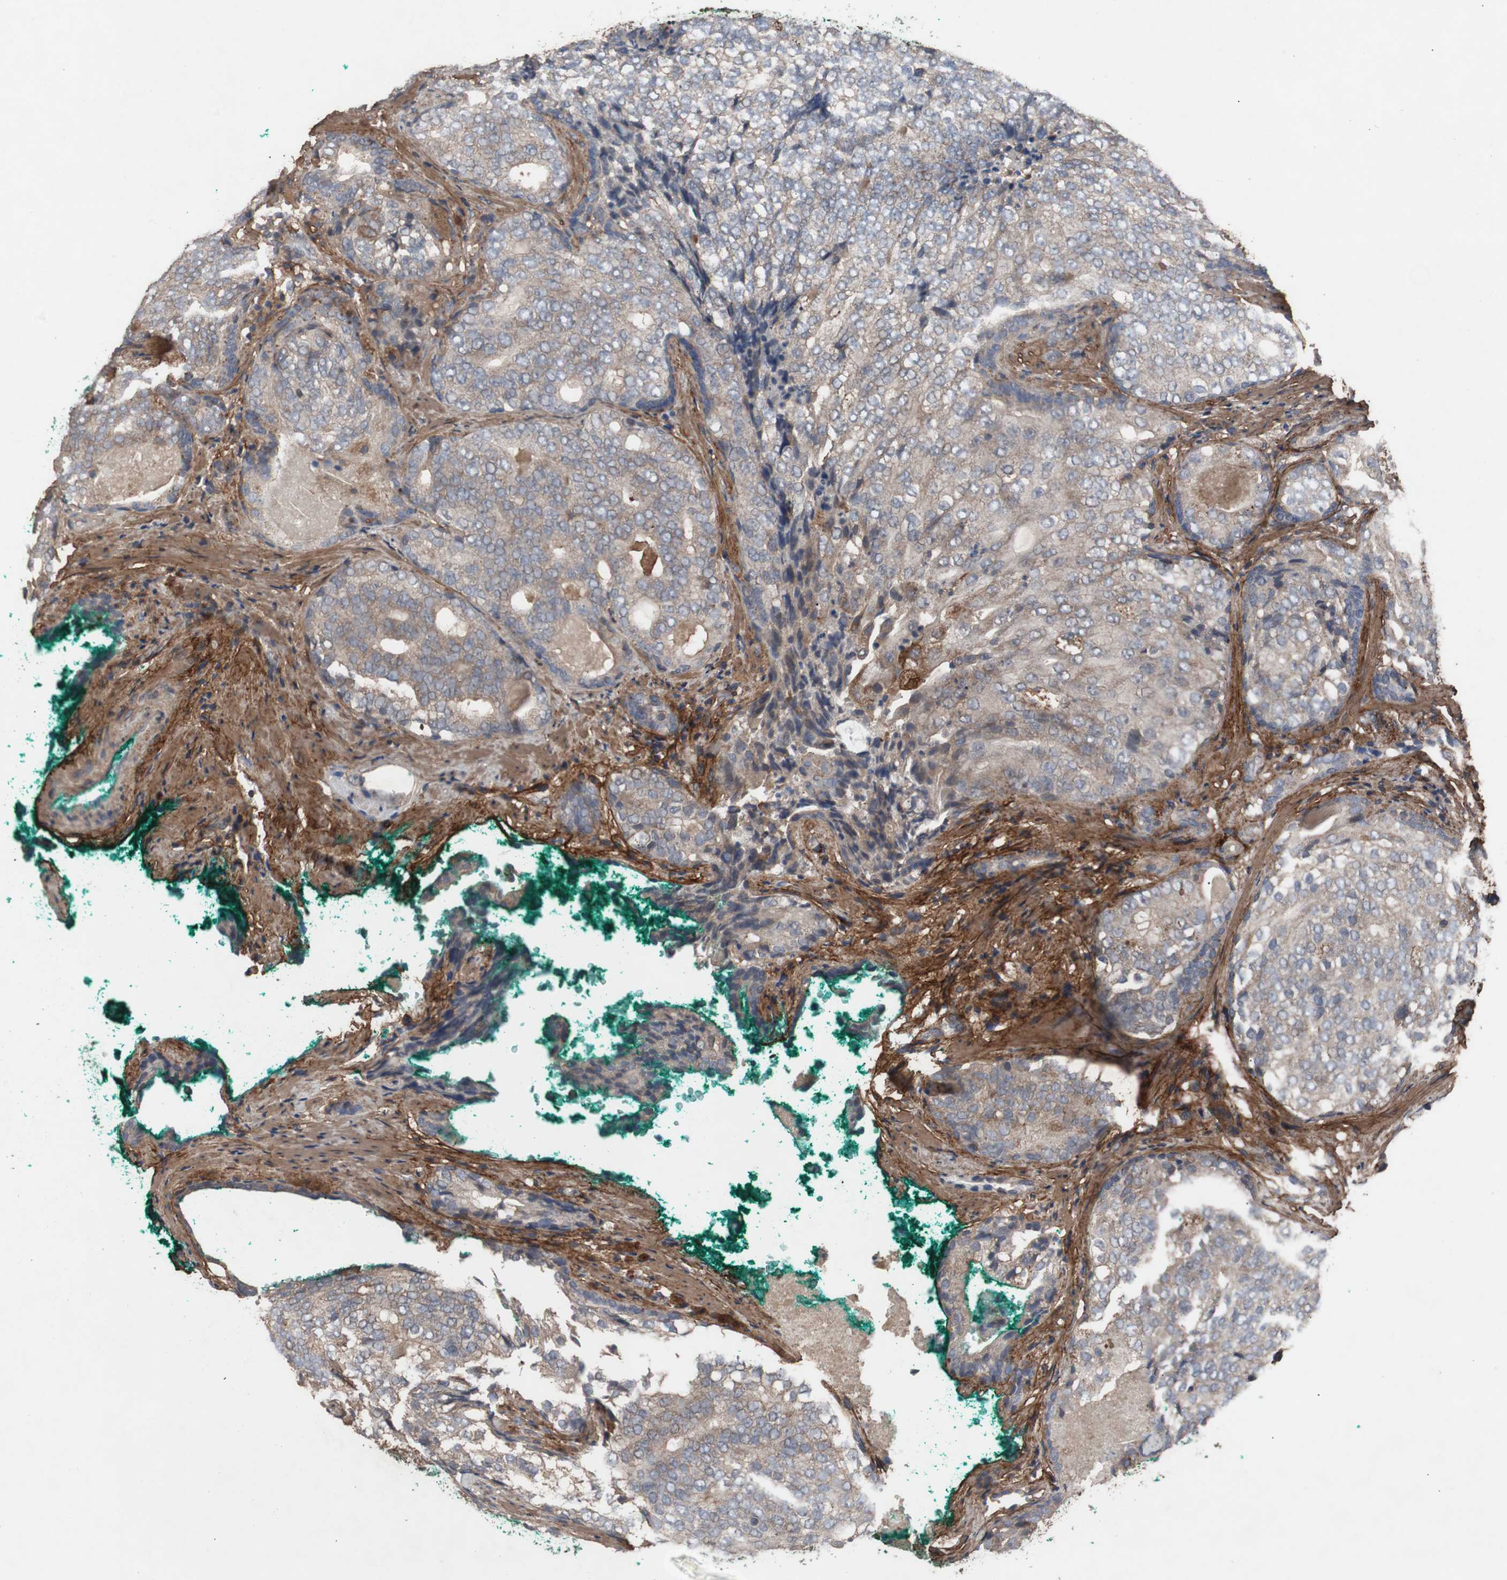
{"staining": {"intensity": "weak", "quantity": ">75%", "location": "cytoplasmic/membranous"}, "tissue": "prostate cancer", "cell_type": "Tumor cells", "image_type": "cancer", "snomed": [{"axis": "morphology", "description": "Adenocarcinoma, High grade"}, {"axis": "topography", "description": "Prostate"}], "caption": "Immunohistochemistry (IHC) (DAB (3,3'-diaminobenzidine)) staining of prostate cancer (high-grade adenocarcinoma) displays weak cytoplasmic/membranous protein staining in approximately >75% of tumor cells. Nuclei are stained in blue.", "gene": "COL6A2", "patient": {"sex": "male", "age": 66}}